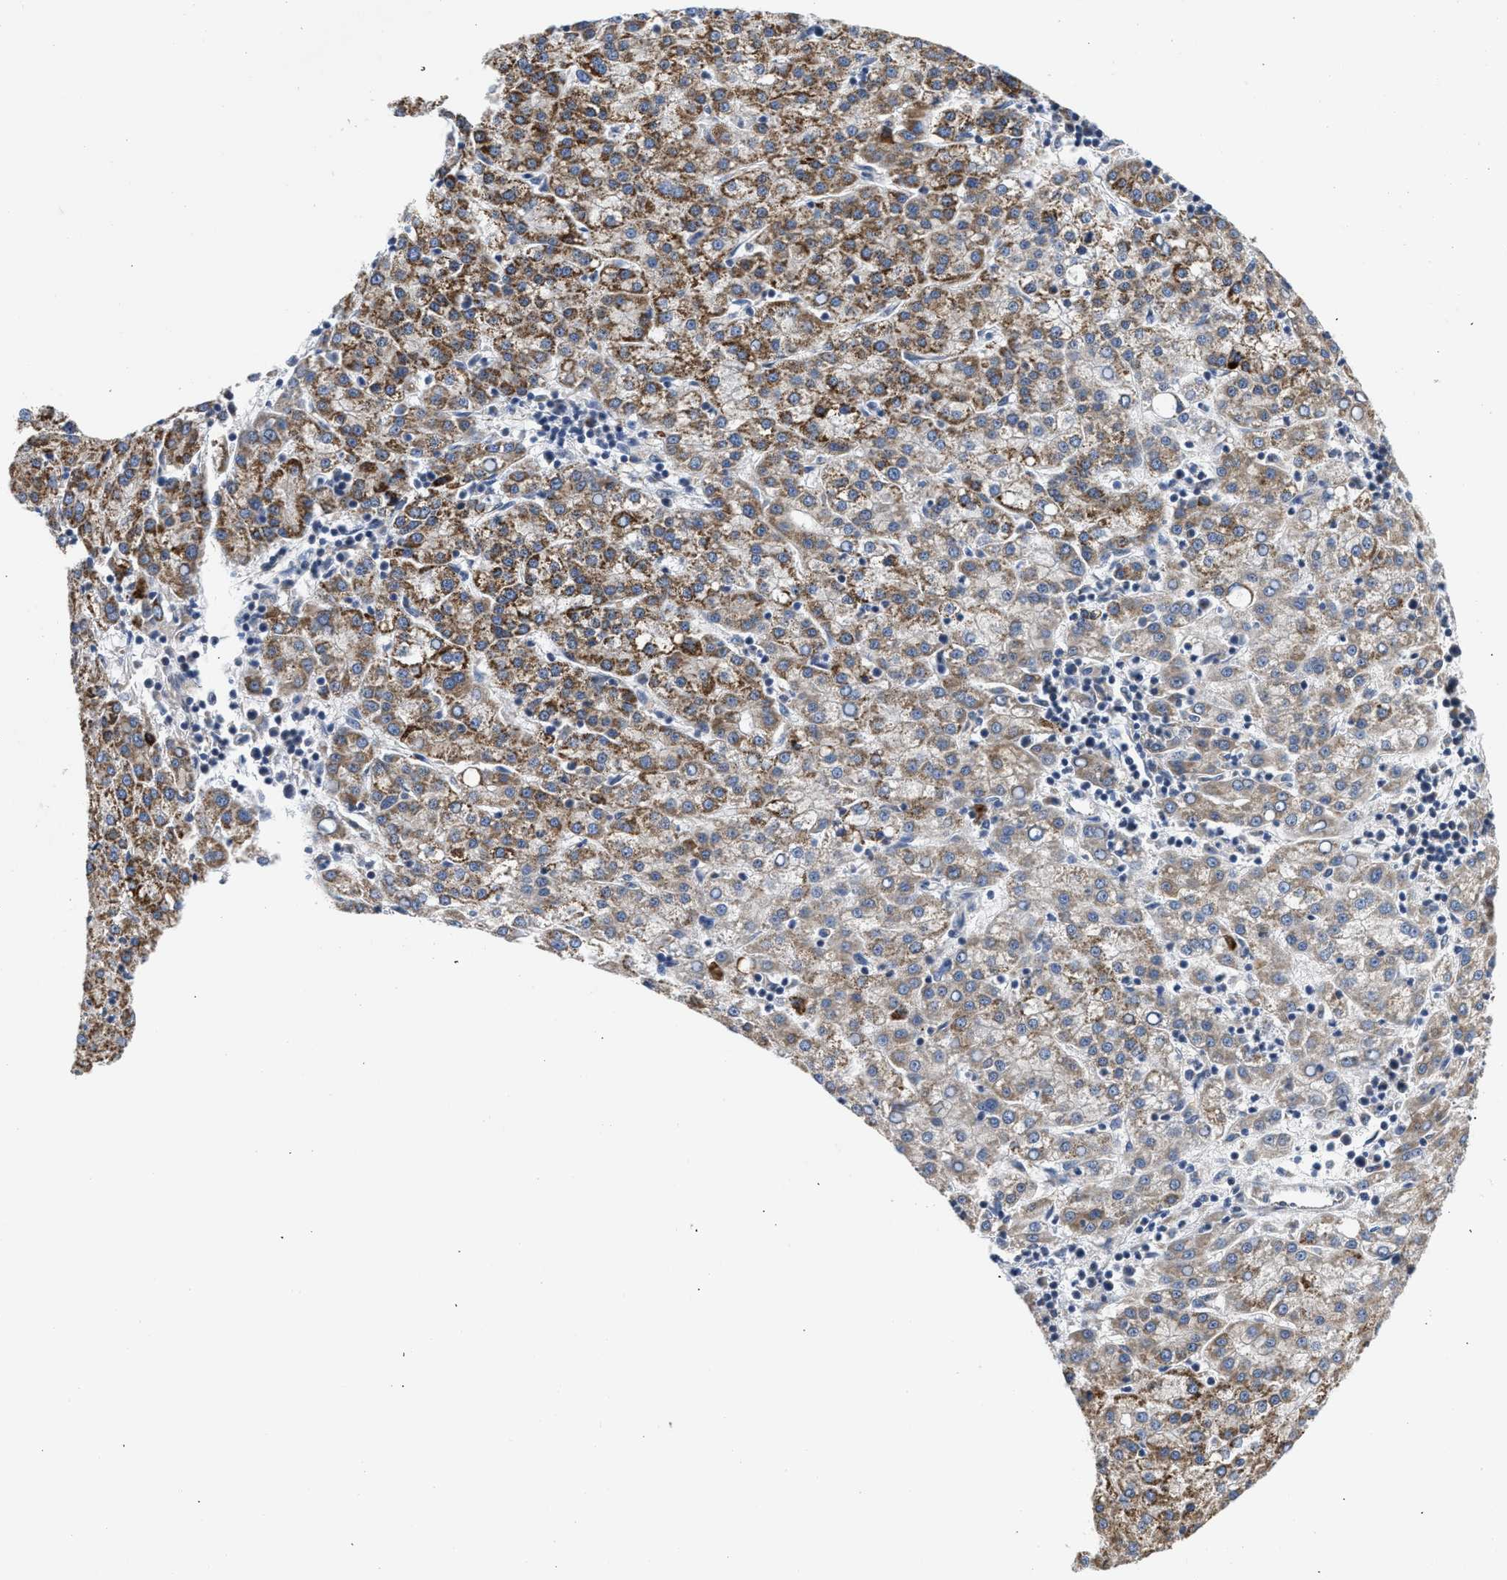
{"staining": {"intensity": "moderate", "quantity": ">75%", "location": "cytoplasmic/membranous"}, "tissue": "liver cancer", "cell_type": "Tumor cells", "image_type": "cancer", "snomed": [{"axis": "morphology", "description": "Carcinoma, Hepatocellular, NOS"}, {"axis": "topography", "description": "Liver"}], "caption": "This is an image of immunohistochemistry (IHC) staining of liver cancer, which shows moderate staining in the cytoplasmic/membranous of tumor cells.", "gene": "PIM1", "patient": {"sex": "female", "age": 58}}